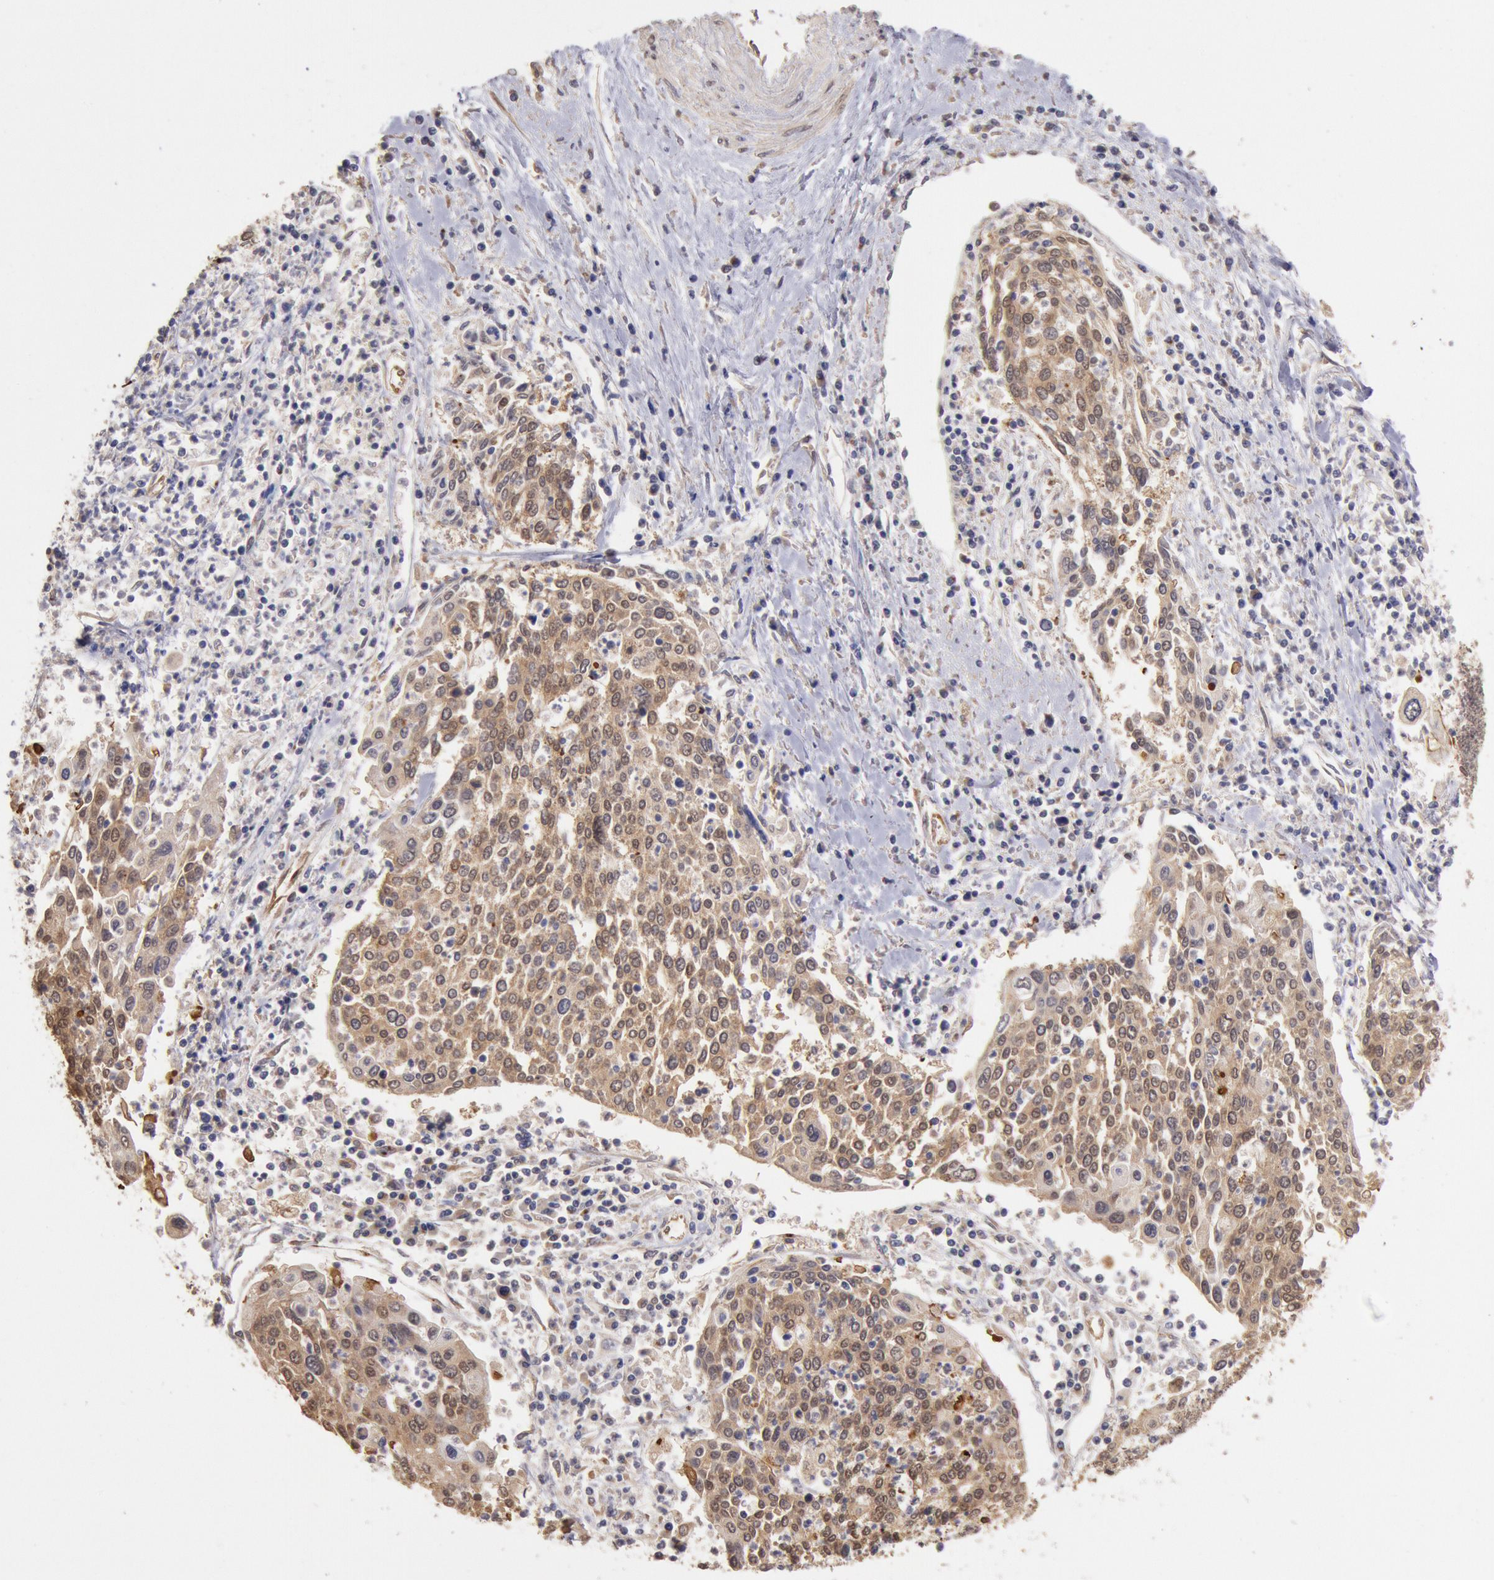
{"staining": {"intensity": "moderate", "quantity": ">75%", "location": "cytoplasmic/membranous,nuclear"}, "tissue": "cervical cancer", "cell_type": "Tumor cells", "image_type": "cancer", "snomed": [{"axis": "morphology", "description": "Squamous cell carcinoma, NOS"}, {"axis": "topography", "description": "Cervix"}], "caption": "Immunohistochemical staining of human cervical cancer reveals medium levels of moderate cytoplasmic/membranous and nuclear positivity in about >75% of tumor cells.", "gene": "COMT", "patient": {"sex": "female", "age": 40}}